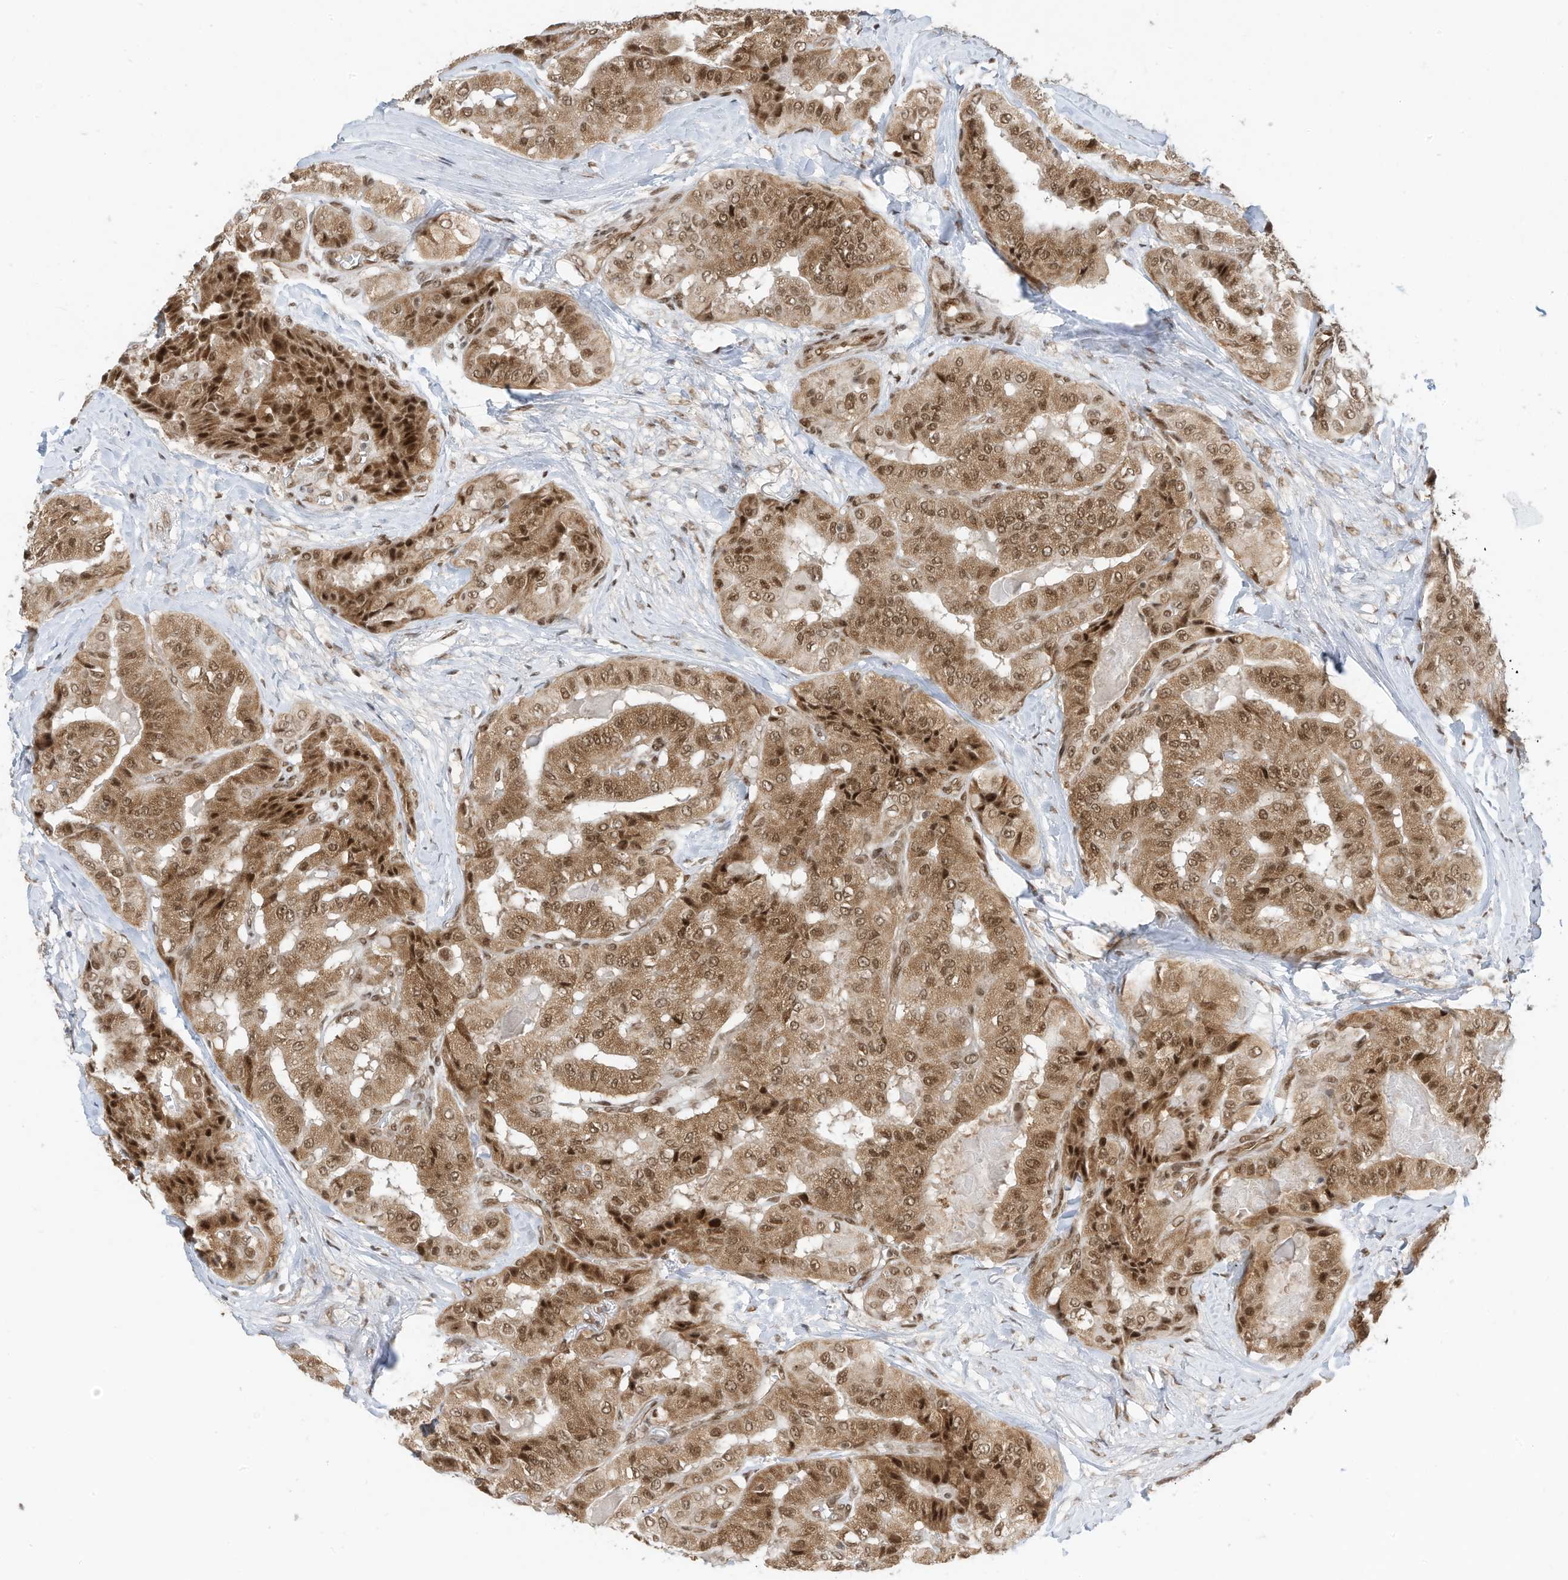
{"staining": {"intensity": "strong", "quantity": "25%-75%", "location": "cytoplasmic/membranous,nuclear"}, "tissue": "thyroid cancer", "cell_type": "Tumor cells", "image_type": "cancer", "snomed": [{"axis": "morphology", "description": "Papillary adenocarcinoma, NOS"}, {"axis": "topography", "description": "Thyroid gland"}], "caption": "Strong cytoplasmic/membranous and nuclear positivity is identified in about 25%-75% of tumor cells in thyroid papillary adenocarcinoma.", "gene": "AURKAIP1", "patient": {"sex": "female", "age": 59}}